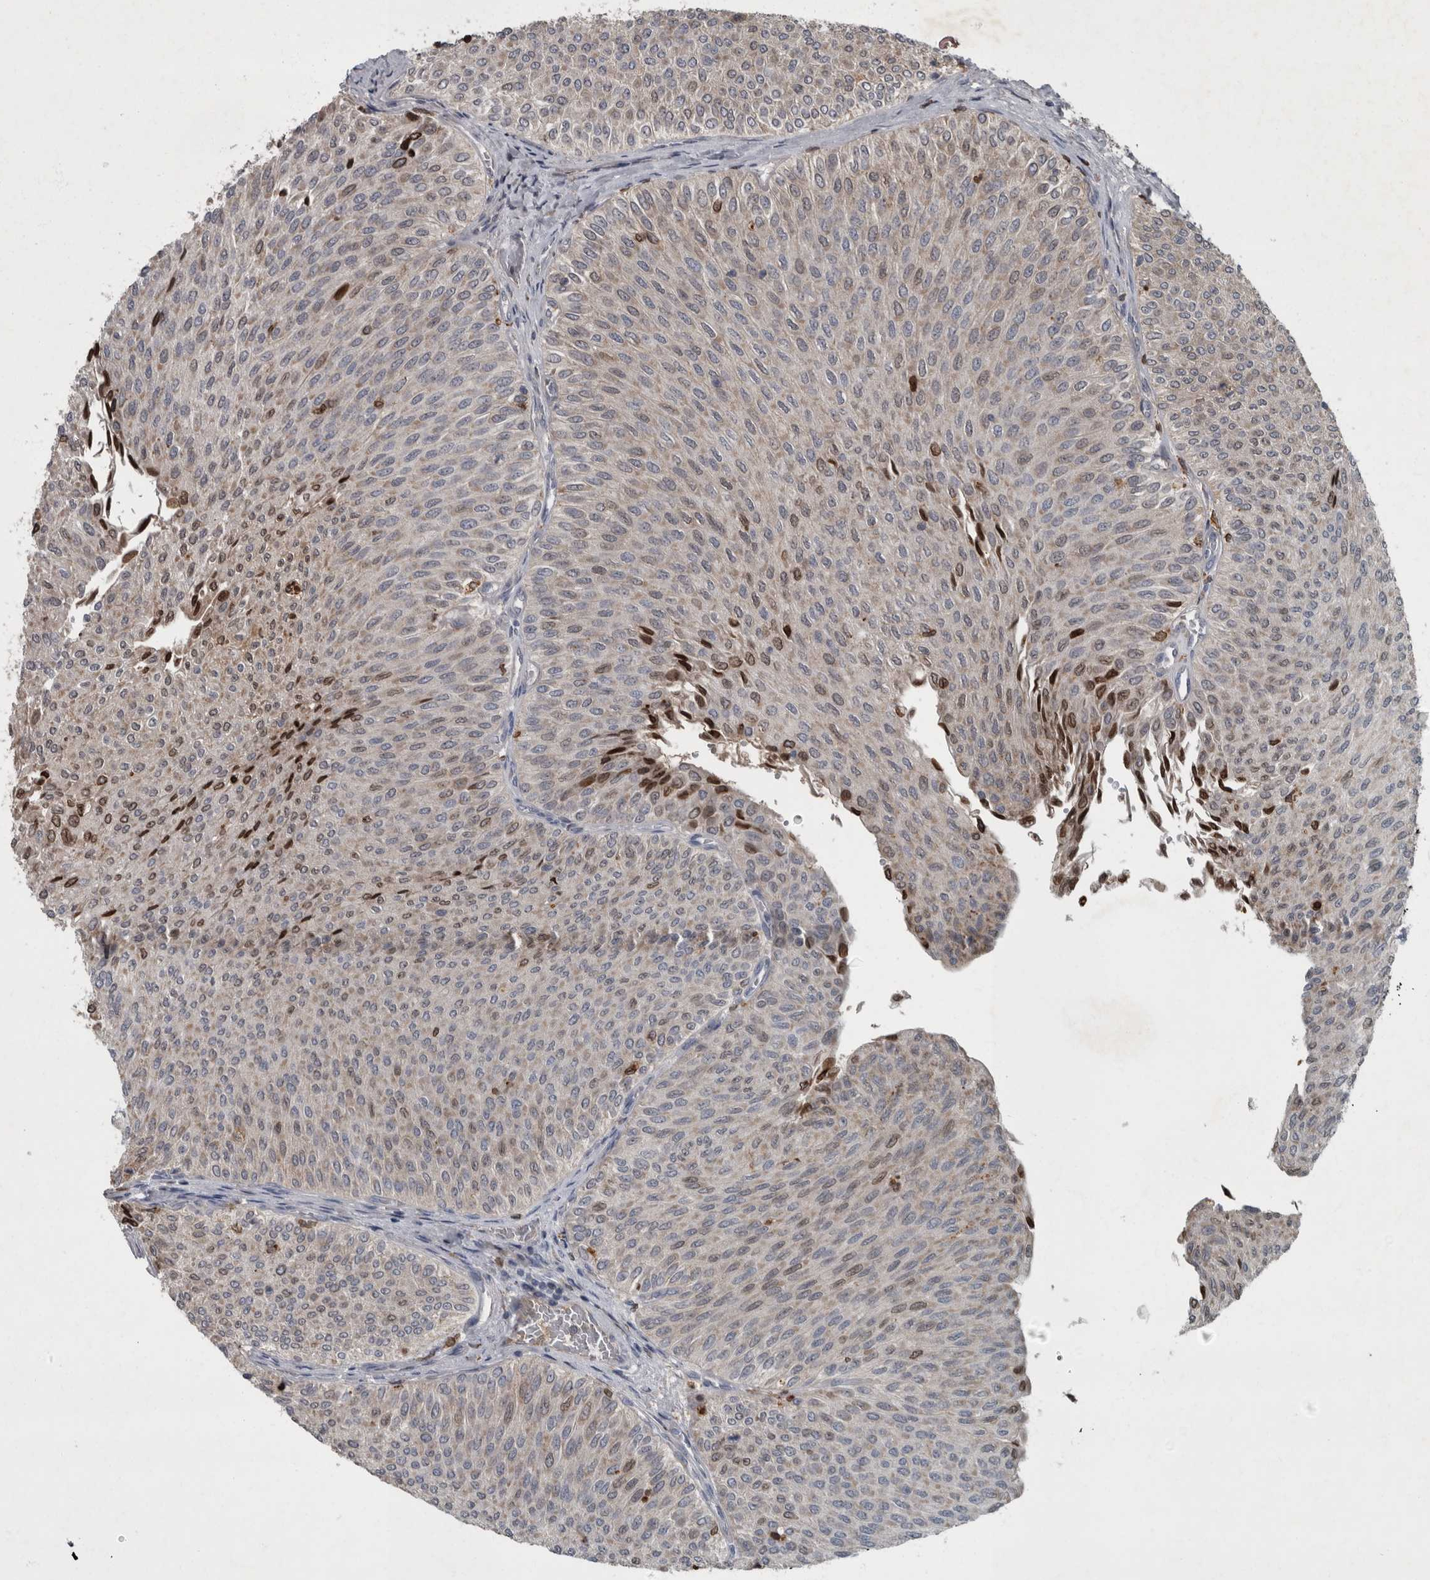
{"staining": {"intensity": "moderate", "quantity": "<25%", "location": "nuclear"}, "tissue": "urothelial cancer", "cell_type": "Tumor cells", "image_type": "cancer", "snomed": [{"axis": "morphology", "description": "Urothelial carcinoma, Low grade"}, {"axis": "topography", "description": "Urinary bladder"}], "caption": "Urothelial cancer tissue shows moderate nuclear positivity in about <25% of tumor cells The protein of interest is stained brown, and the nuclei are stained in blue (DAB IHC with brightfield microscopy, high magnification).", "gene": "PPP1R3C", "patient": {"sex": "male", "age": 78}}